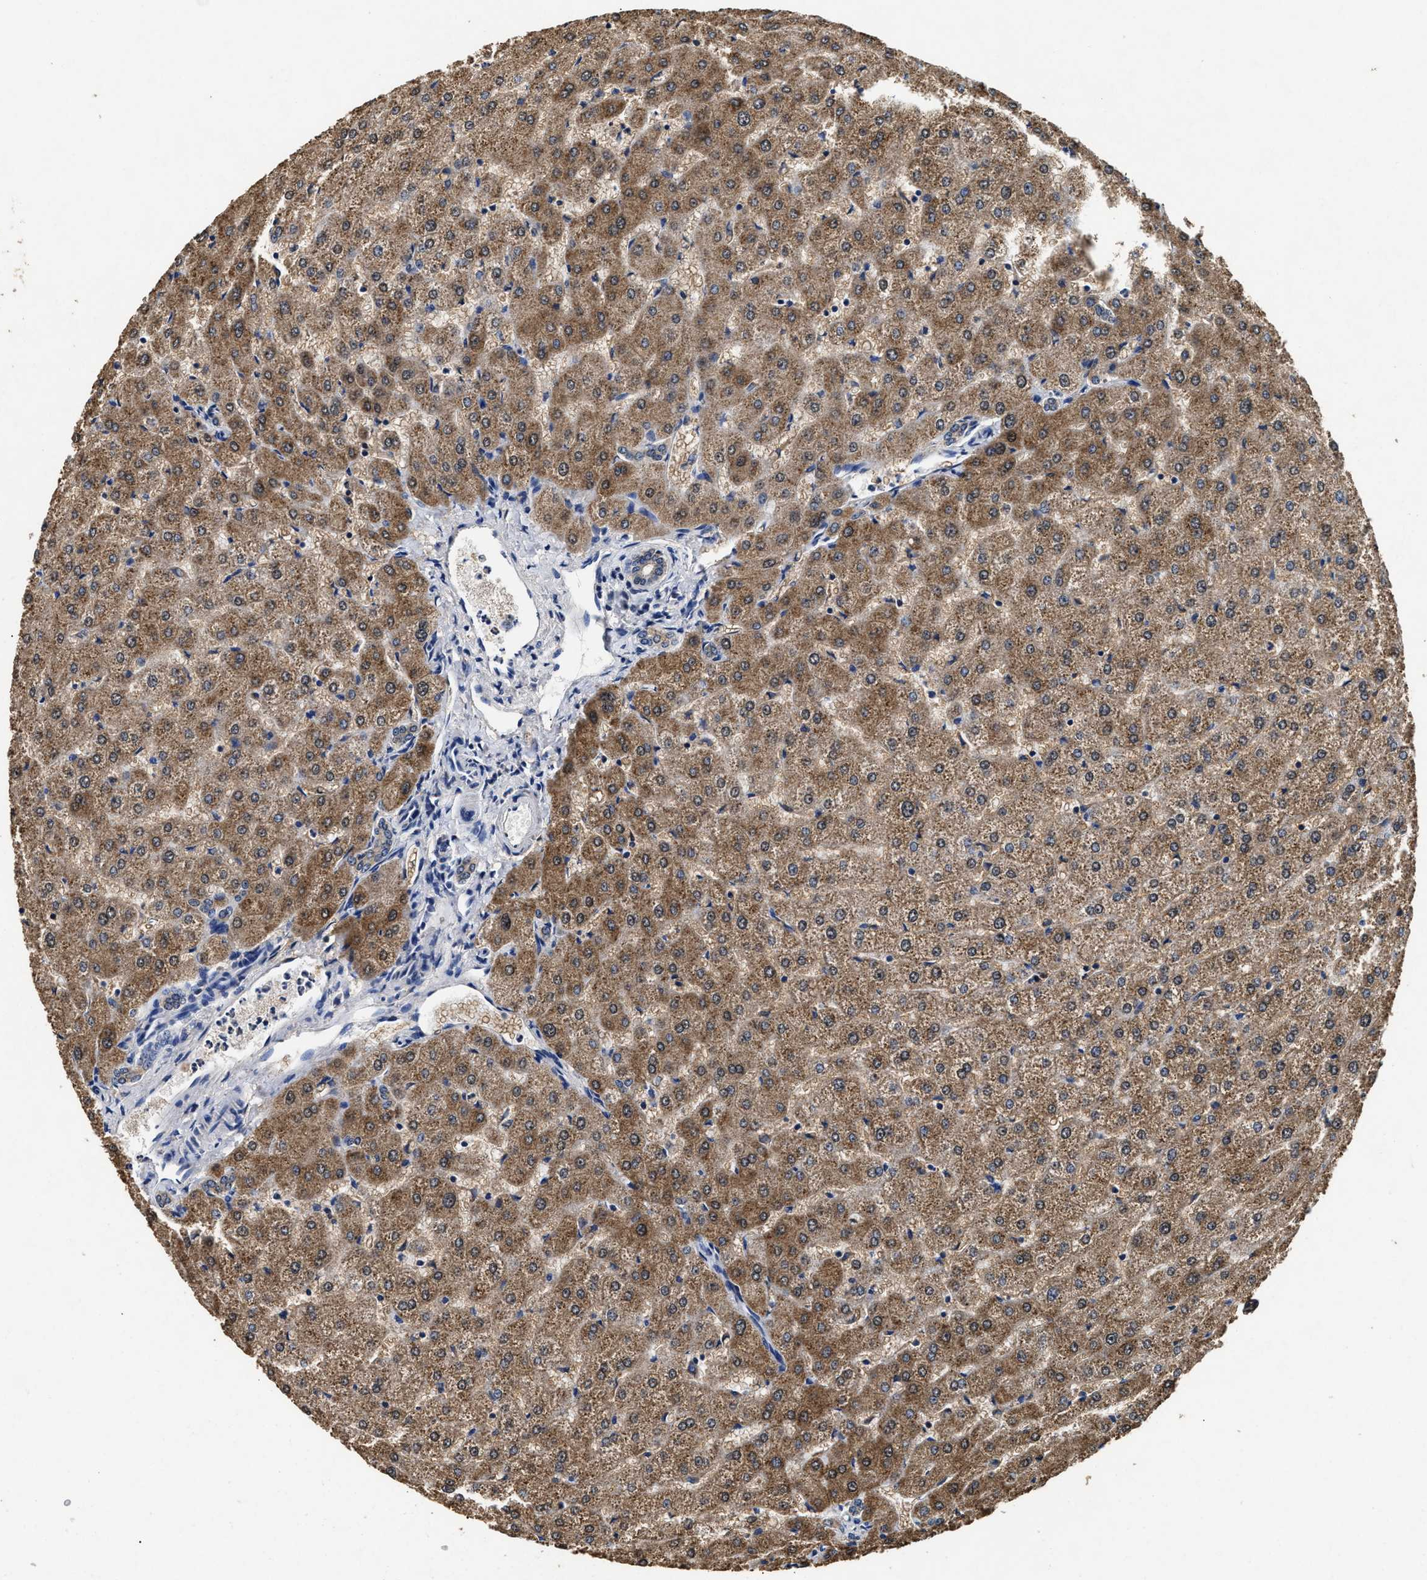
{"staining": {"intensity": "negative", "quantity": "none", "location": "none"}, "tissue": "liver", "cell_type": "Cholangiocytes", "image_type": "normal", "snomed": [{"axis": "morphology", "description": "Normal tissue, NOS"}, {"axis": "morphology", "description": "Fibrosis, NOS"}, {"axis": "topography", "description": "Liver"}], "caption": "Normal liver was stained to show a protein in brown. There is no significant expression in cholangiocytes. The staining was performed using DAB (3,3'-diaminobenzidine) to visualize the protein expression in brown, while the nuclei were stained in blue with hematoxylin (Magnification: 20x).", "gene": "ACAT2", "patient": {"sex": "female", "age": 29}}